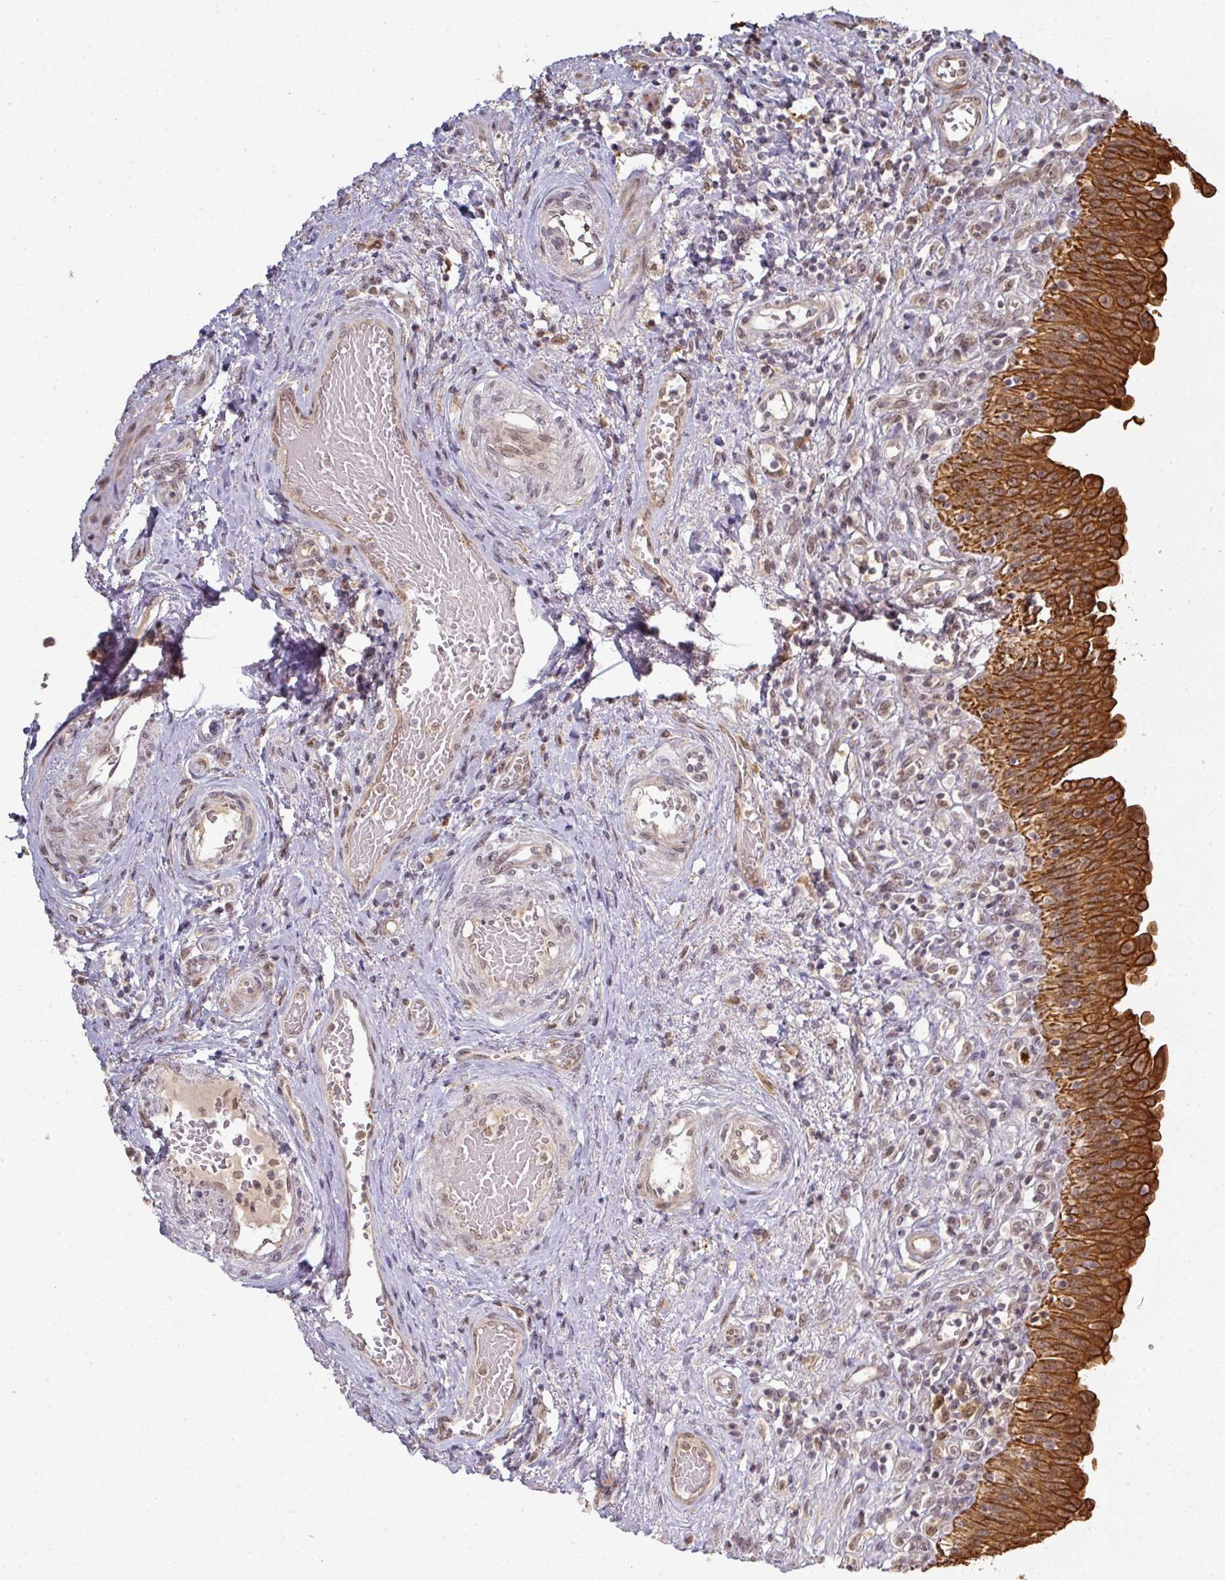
{"staining": {"intensity": "strong", "quantity": ">75%", "location": "cytoplasmic/membranous,nuclear"}, "tissue": "urinary bladder", "cell_type": "Urothelial cells", "image_type": "normal", "snomed": [{"axis": "morphology", "description": "Normal tissue, NOS"}, {"axis": "topography", "description": "Urinary bladder"}], "caption": "Brown immunohistochemical staining in benign human urinary bladder exhibits strong cytoplasmic/membranous,nuclear positivity in about >75% of urothelial cells.", "gene": "GTF2H3", "patient": {"sex": "male", "age": 71}}